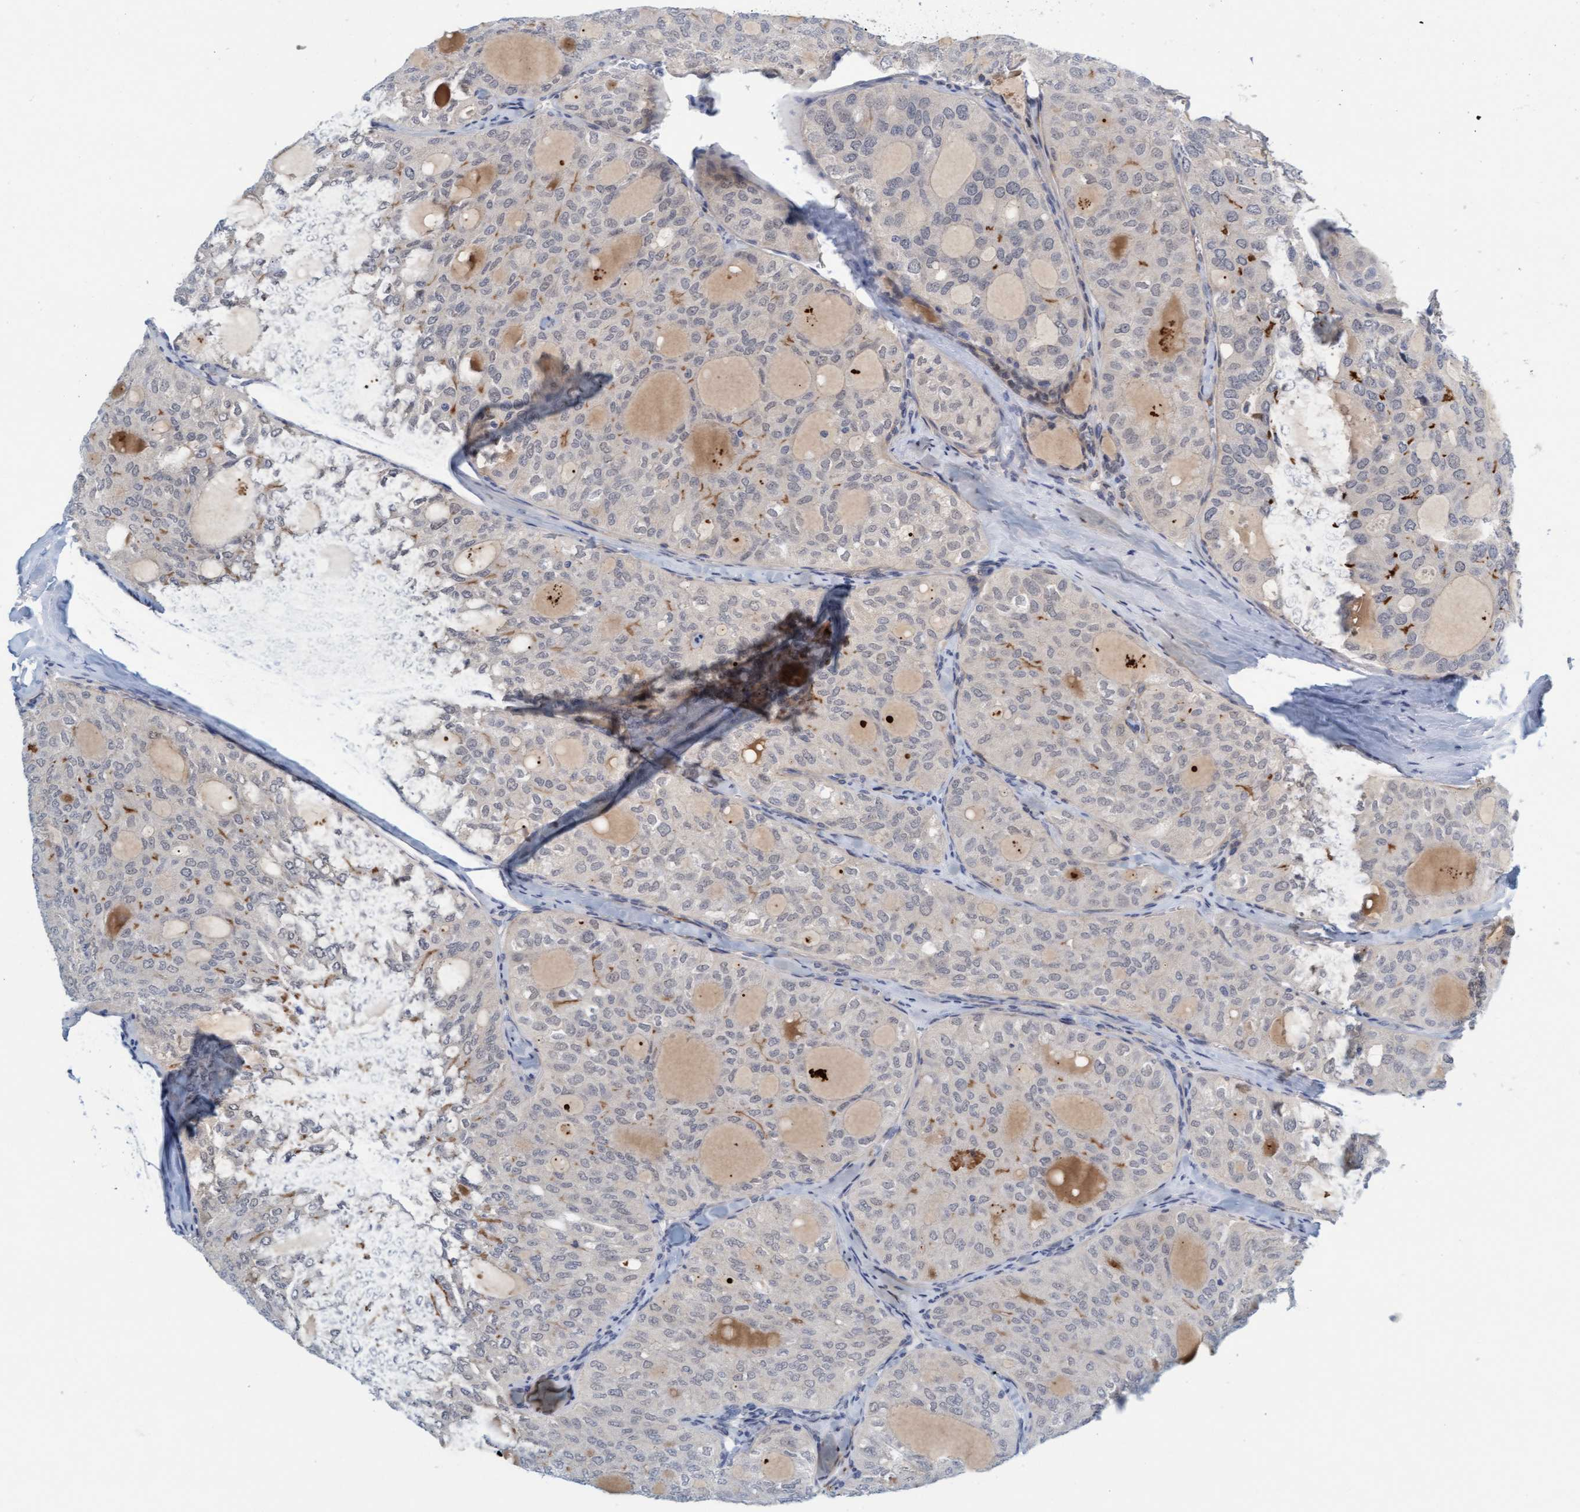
{"staining": {"intensity": "negative", "quantity": "none", "location": "none"}, "tissue": "thyroid cancer", "cell_type": "Tumor cells", "image_type": "cancer", "snomed": [{"axis": "morphology", "description": "Follicular adenoma carcinoma, NOS"}, {"axis": "topography", "description": "Thyroid gland"}], "caption": "There is no significant expression in tumor cells of follicular adenoma carcinoma (thyroid).", "gene": "TSTD2", "patient": {"sex": "male", "age": 75}}